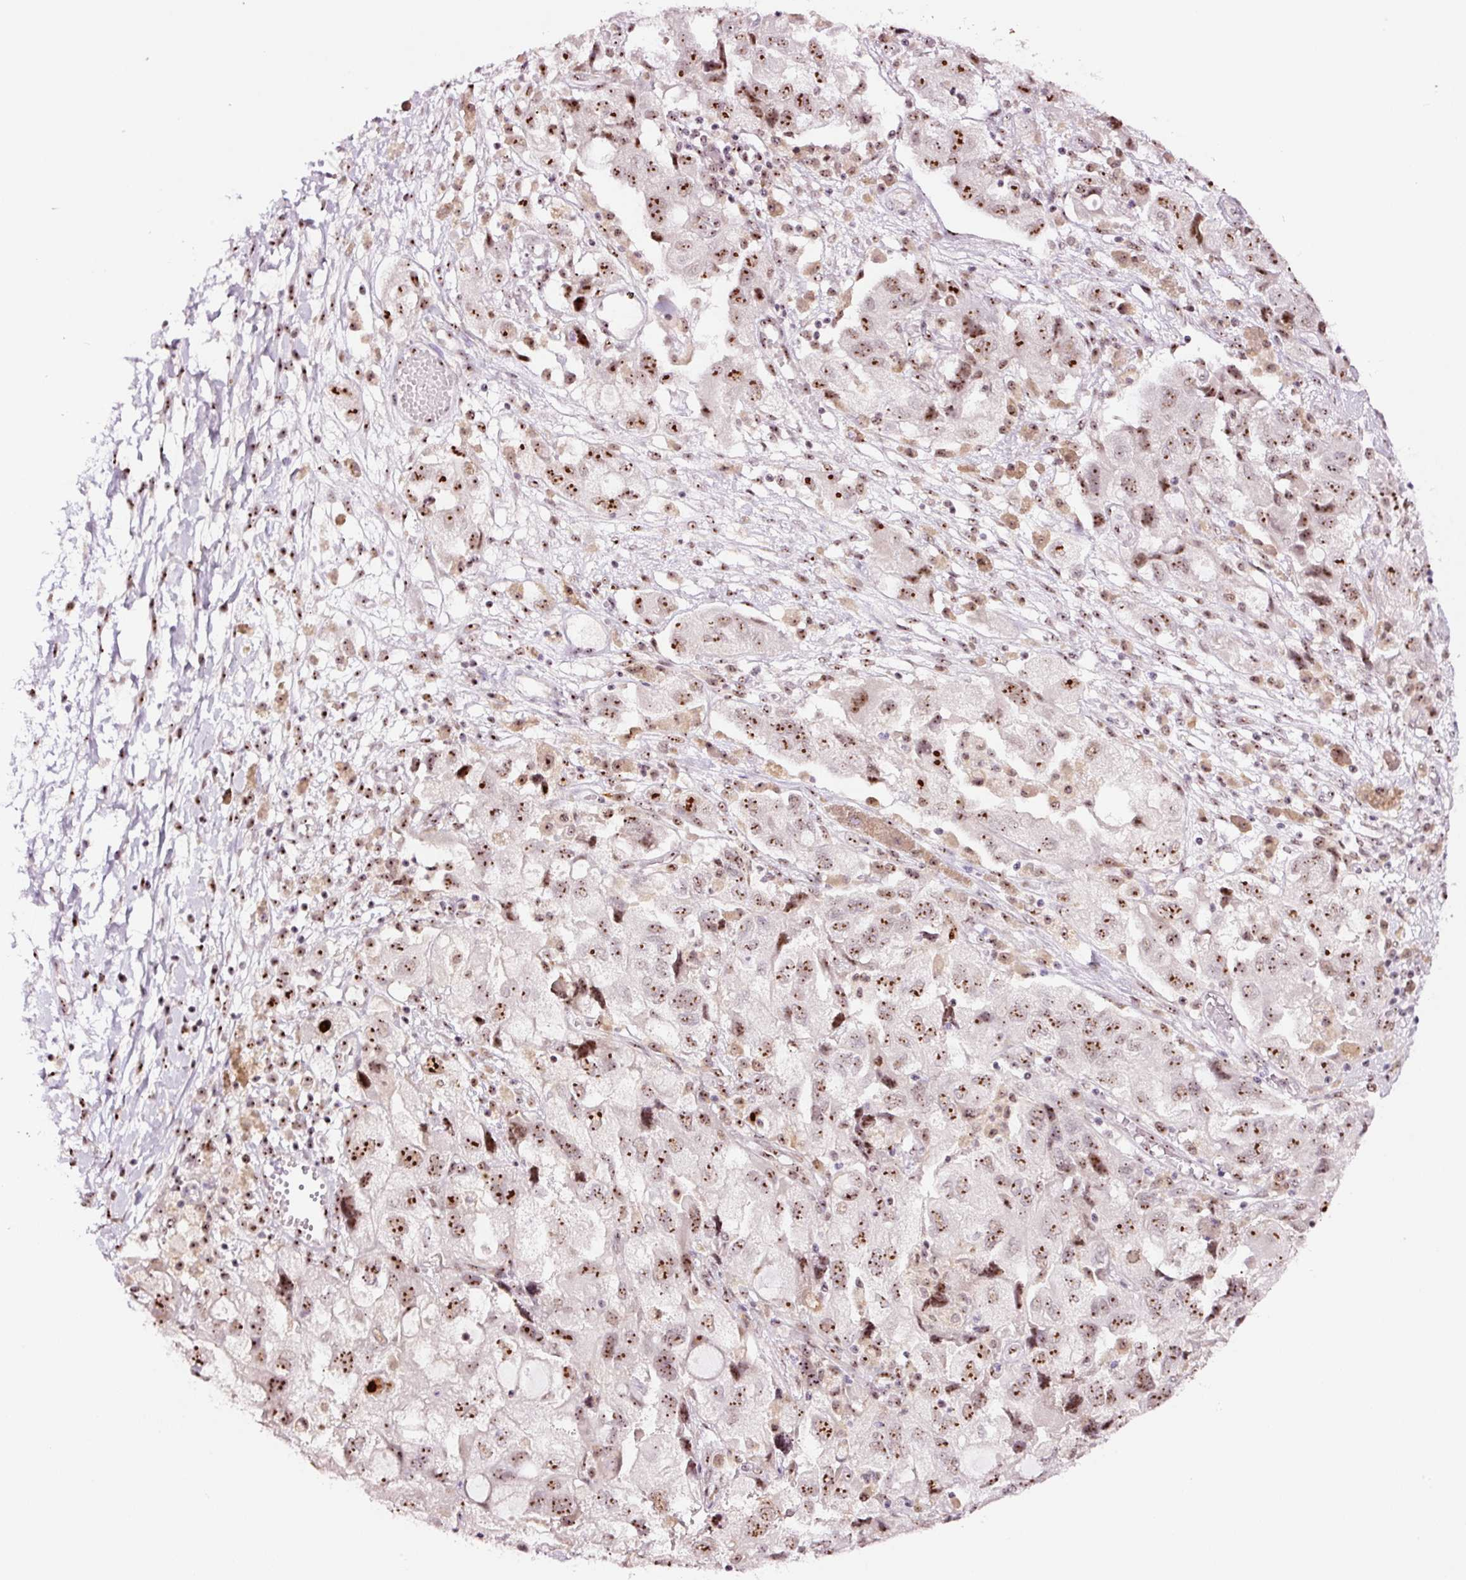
{"staining": {"intensity": "moderate", "quantity": ">75%", "location": "nuclear"}, "tissue": "ovarian cancer", "cell_type": "Tumor cells", "image_type": "cancer", "snomed": [{"axis": "morphology", "description": "Carcinoma, NOS"}, {"axis": "morphology", "description": "Cystadenocarcinoma, serous, NOS"}, {"axis": "topography", "description": "Ovary"}], "caption": "Tumor cells demonstrate medium levels of moderate nuclear staining in about >75% of cells in human ovarian cancer. (brown staining indicates protein expression, while blue staining denotes nuclei).", "gene": "GNL3", "patient": {"sex": "female", "age": 69}}